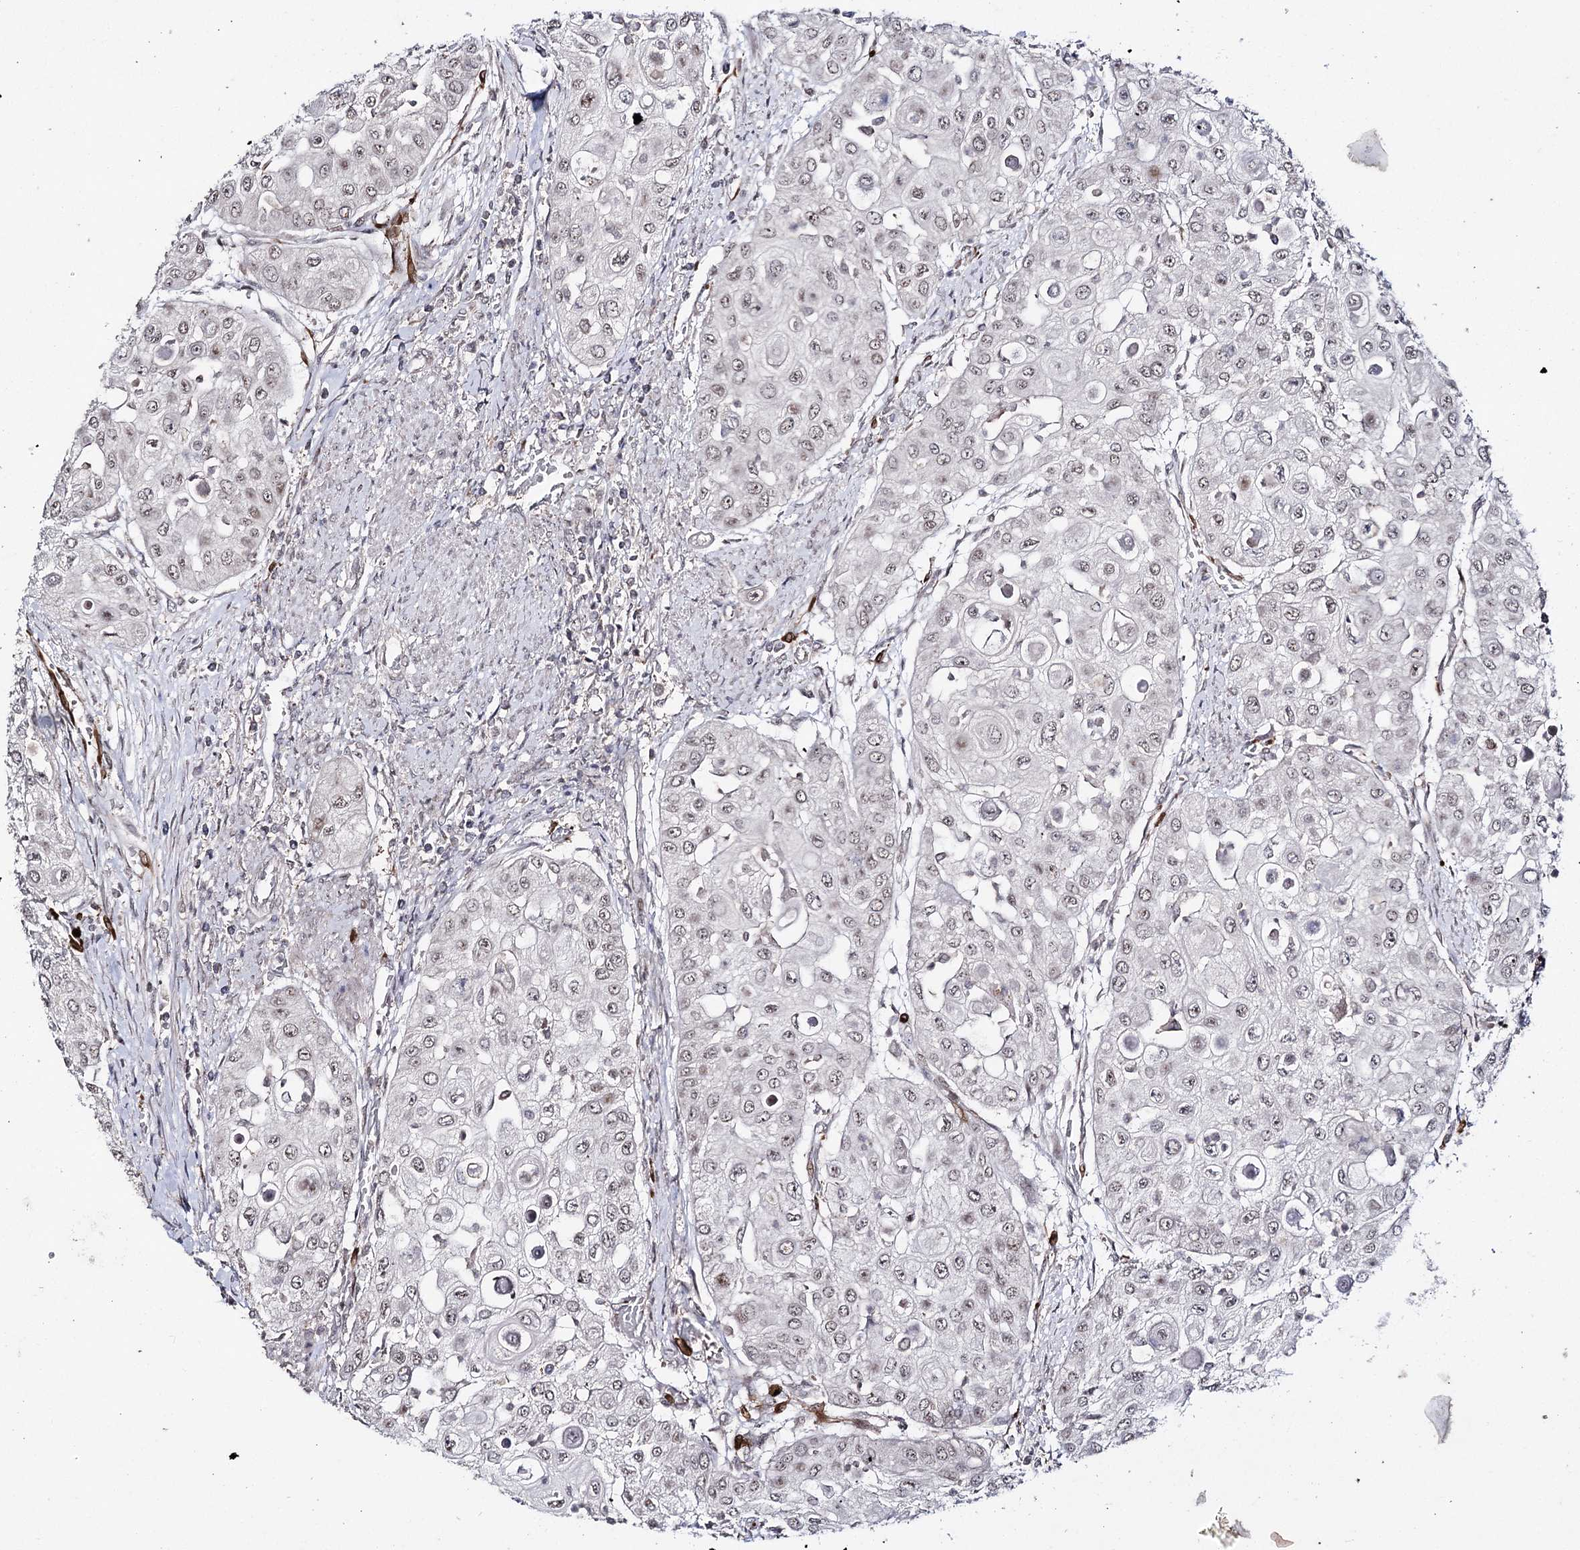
{"staining": {"intensity": "weak", "quantity": "<25%", "location": "nuclear"}, "tissue": "urothelial cancer", "cell_type": "Tumor cells", "image_type": "cancer", "snomed": [{"axis": "morphology", "description": "Urothelial carcinoma, High grade"}, {"axis": "topography", "description": "Urinary bladder"}], "caption": "Immunohistochemistry (IHC) micrograph of neoplastic tissue: urothelial carcinoma (high-grade) stained with DAB (3,3'-diaminobenzidine) exhibits no significant protein positivity in tumor cells. (DAB (3,3'-diaminobenzidine) immunohistochemistry (IHC) visualized using brightfield microscopy, high magnification).", "gene": "HSD11B2", "patient": {"sex": "female", "age": 79}}